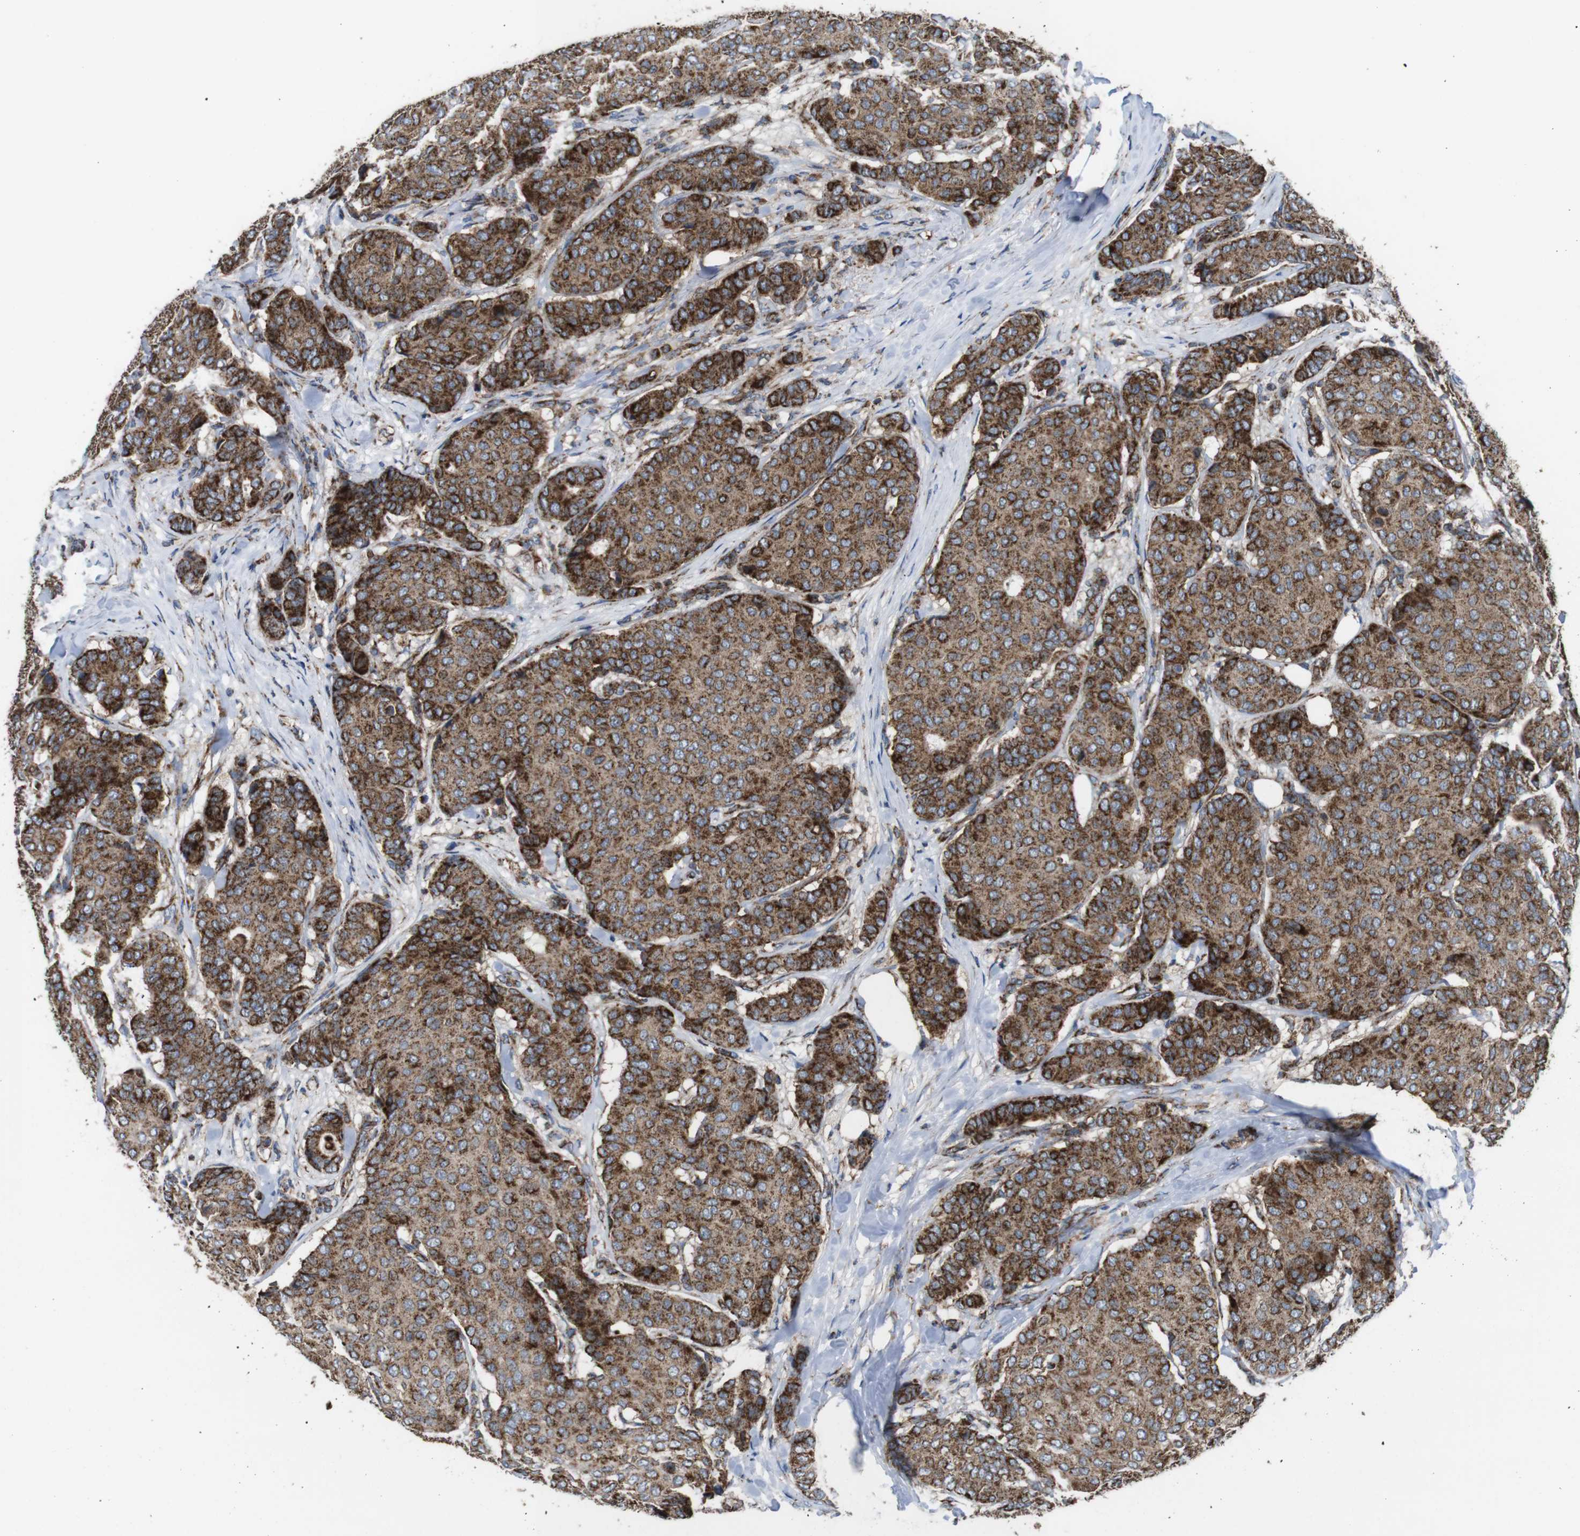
{"staining": {"intensity": "strong", "quantity": "25%-75%", "location": "cytoplasmic/membranous"}, "tissue": "breast cancer", "cell_type": "Tumor cells", "image_type": "cancer", "snomed": [{"axis": "morphology", "description": "Duct carcinoma"}, {"axis": "topography", "description": "Breast"}], "caption": "Immunohistochemical staining of human breast intraductal carcinoma reveals high levels of strong cytoplasmic/membranous positivity in approximately 25%-75% of tumor cells. Using DAB (brown) and hematoxylin (blue) stains, captured at high magnification using brightfield microscopy.", "gene": "HK1", "patient": {"sex": "female", "age": 75}}